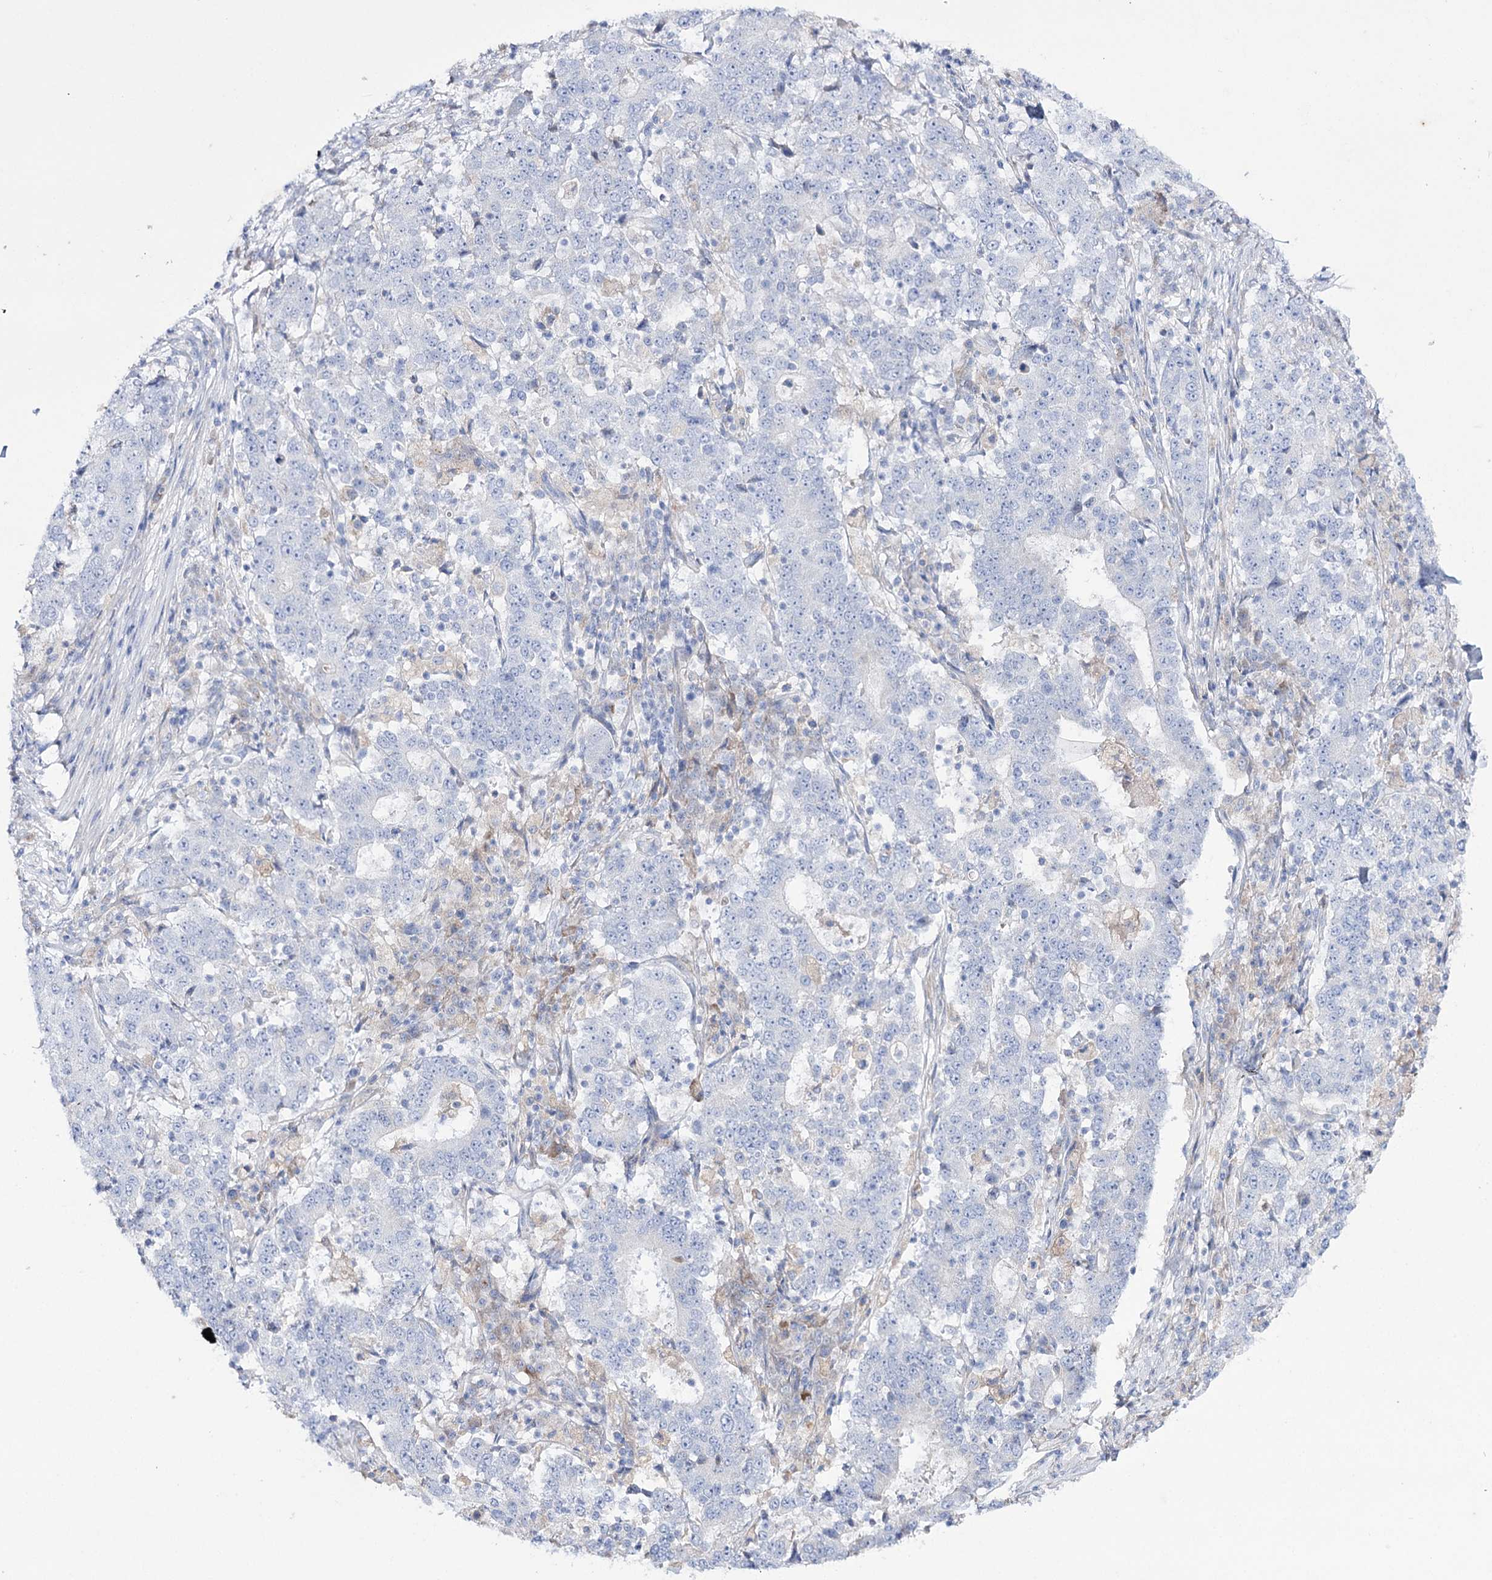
{"staining": {"intensity": "negative", "quantity": "none", "location": "none"}, "tissue": "stomach cancer", "cell_type": "Tumor cells", "image_type": "cancer", "snomed": [{"axis": "morphology", "description": "Adenocarcinoma, NOS"}, {"axis": "topography", "description": "Stomach"}], "caption": "Tumor cells are negative for protein expression in human stomach cancer.", "gene": "NAGLU", "patient": {"sex": "male", "age": 59}}